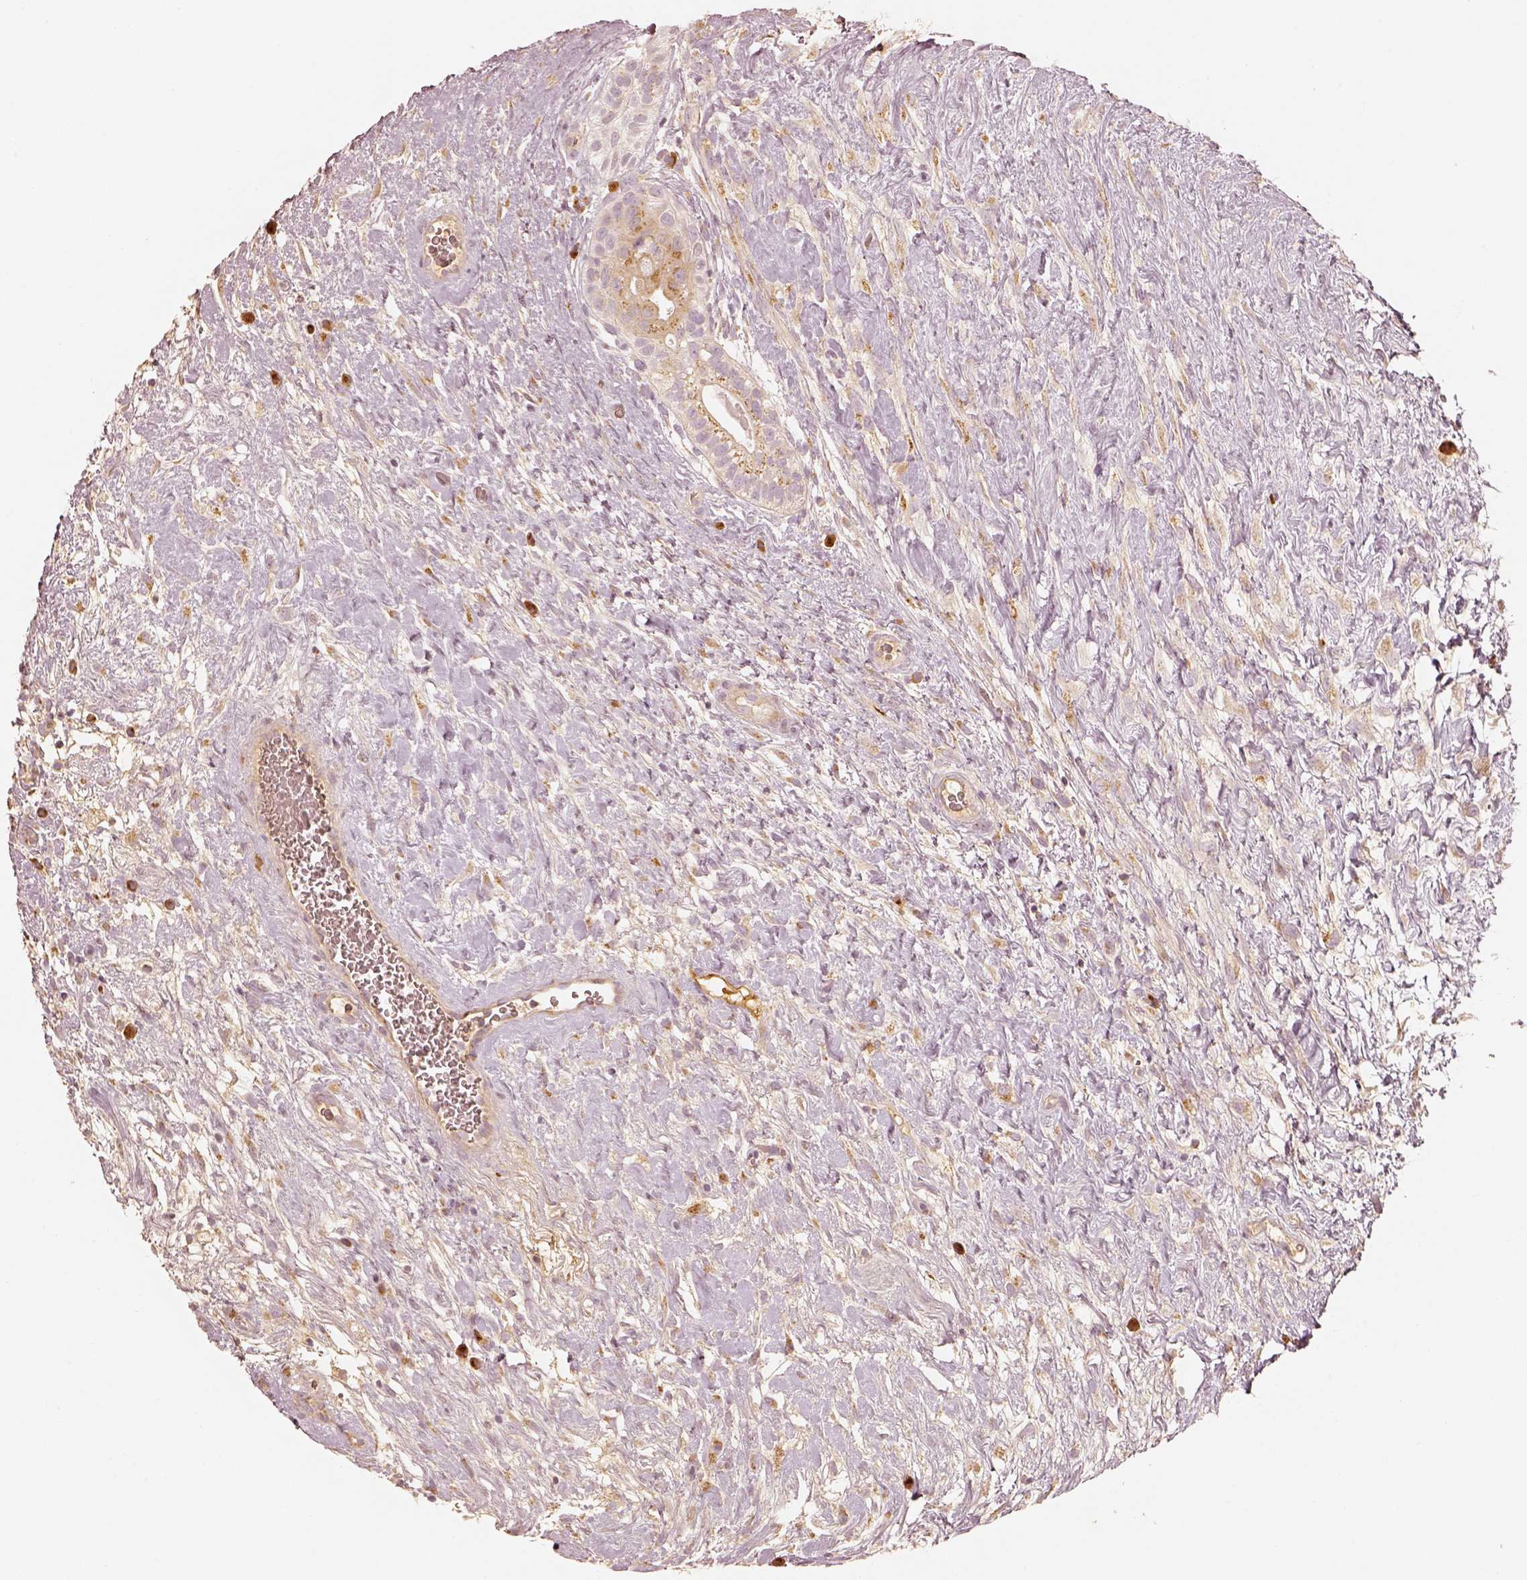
{"staining": {"intensity": "moderate", "quantity": "25%-75%", "location": "cytoplasmic/membranous"}, "tissue": "testis cancer", "cell_type": "Tumor cells", "image_type": "cancer", "snomed": [{"axis": "morphology", "description": "Normal tissue, NOS"}, {"axis": "morphology", "description": "Carcinoma, Embryonal, NOS"}, {"axis": "topography", "description": "Testis"}], "caption": "A histopathology image of human testis cancer stained for a protein reveals moderate cytoplasmic/membranous brown staining in tumor cells.", "gene": "GORASP2", "patient": {"sex": "male", "age": 32}}